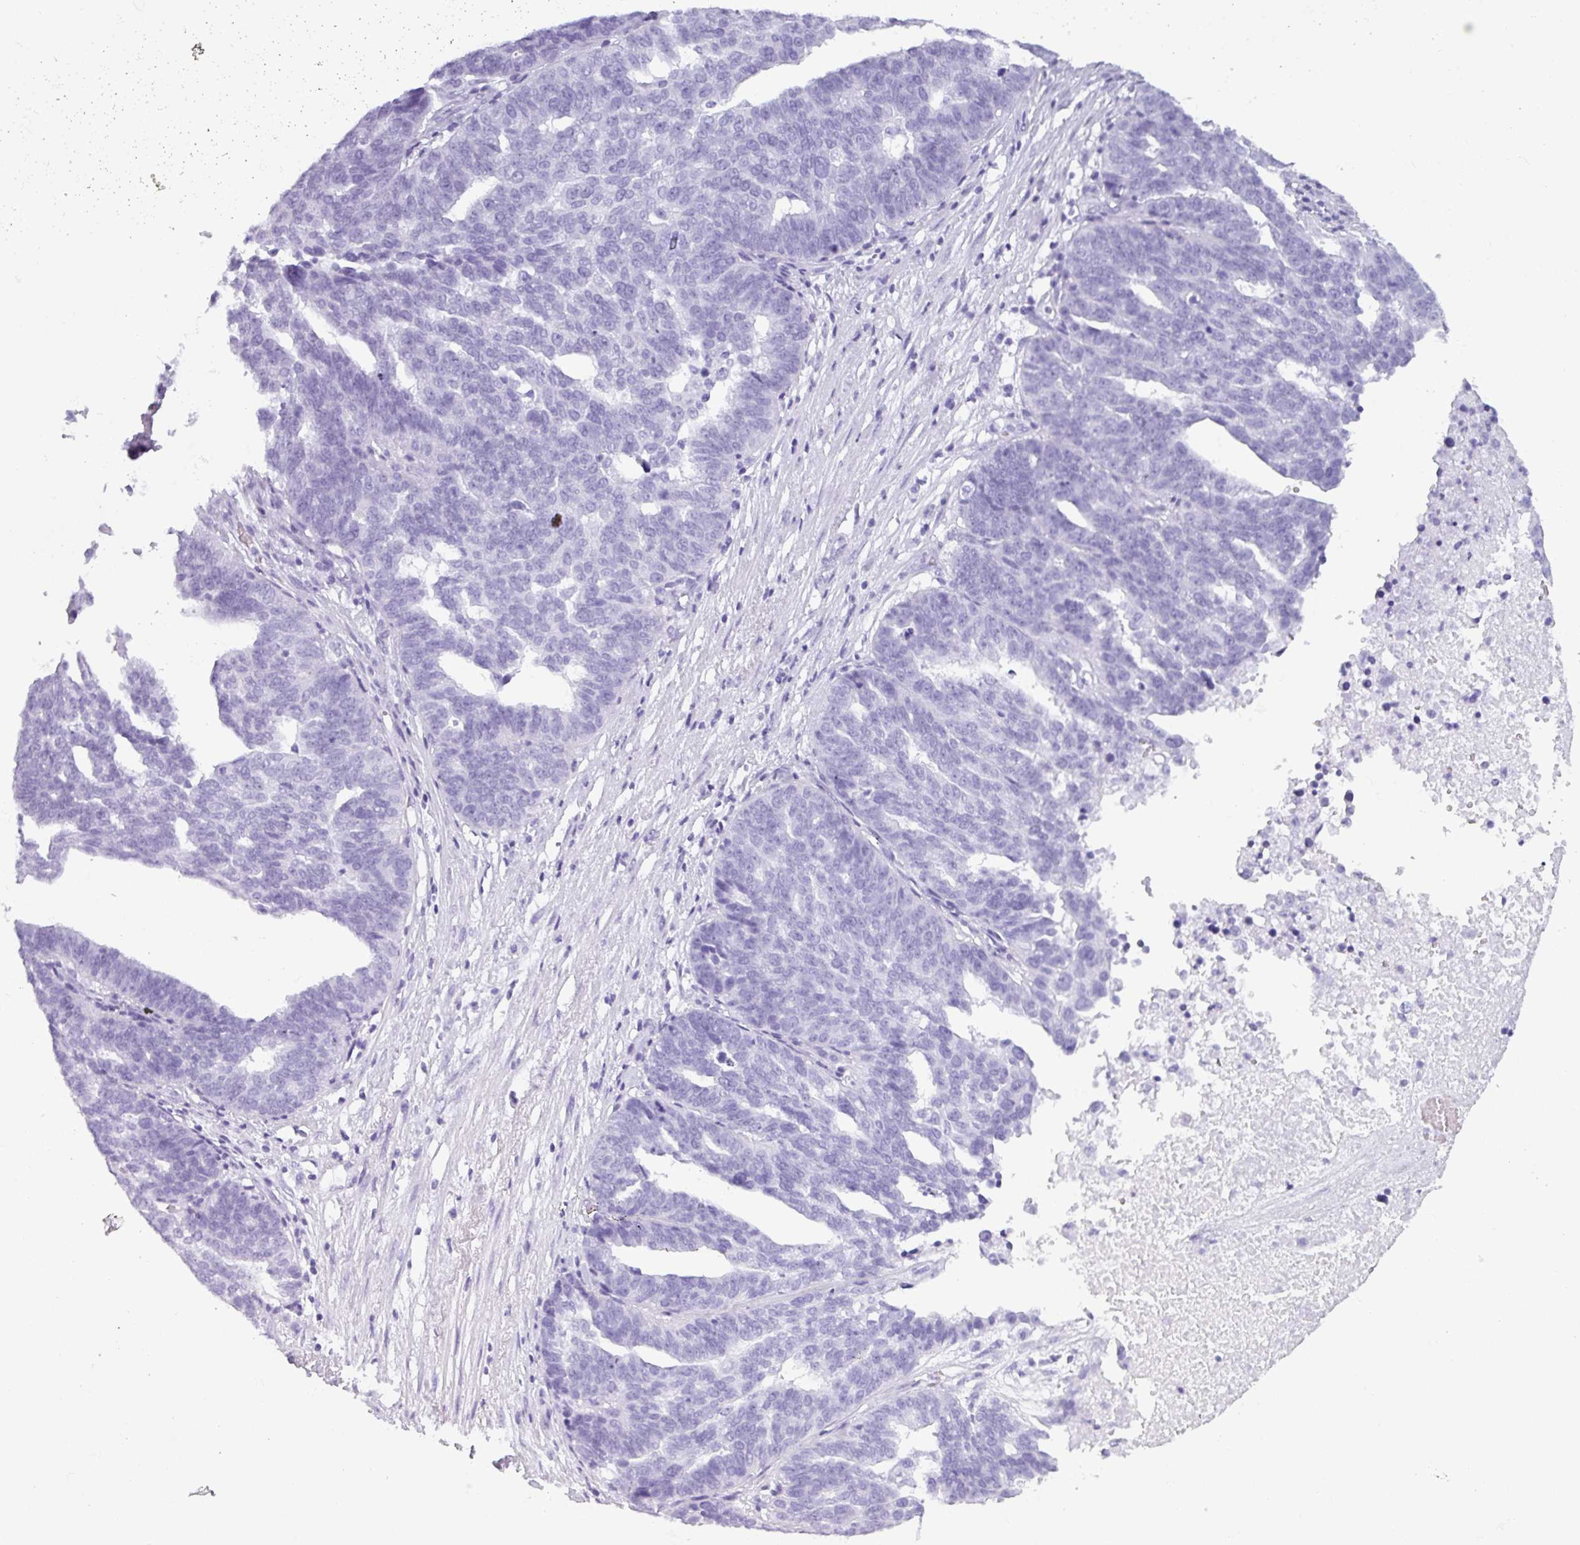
{"staining": {"intensity": "negative", "quantity": "none", "location": "none"}, "tissue": "ovarian cancer", "cell_type": "Tumor cells", "image_type": "cancer", "snomed": [{"axis": "morphology", "description": "Cystadenocarcinoma, serous, NOS"}, {"axis": "topography", "description": "Ovary"}], "caption": "Tumor cells are negative for brown protein staining in ovarian cancer. (DAB IHC visualized using brightfield microscopy, high magnification).", "gene": "CRYBB2", "patient": {"sex": "female", "age": 59}}